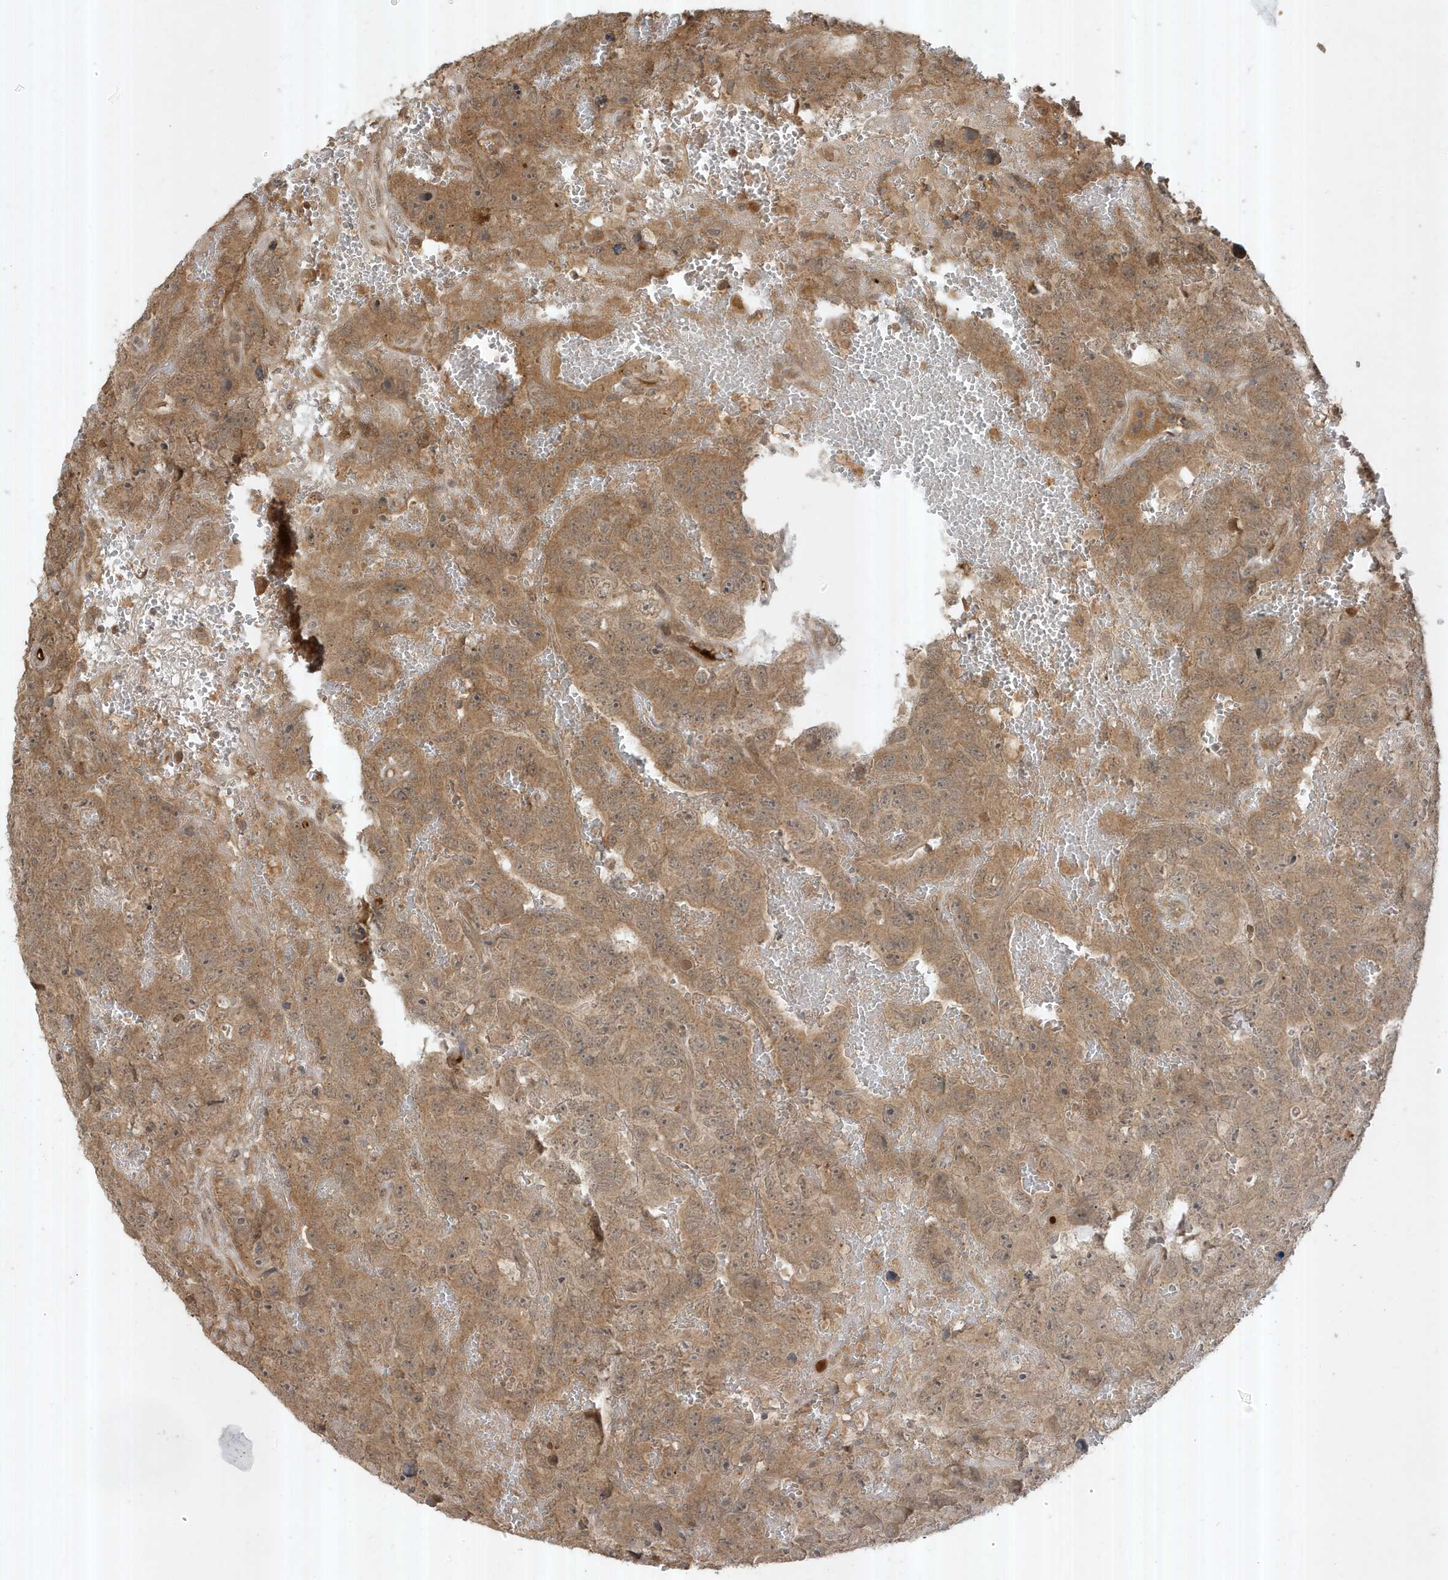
{"staining": {"intensity": "moderate", "quantity": ">75%", "location": "cytoplasmic/membranous"}, "tissue": "testis cancer", "cell_type": "Tumor cells", "image_type": "cancer", "snomed": [{"axis": "morphology", "description": "Carcinoma, Embryonal, NOS"}, {"axis": "topography", "description": "Testis"}], "caption": "An immunohistochemistry (IHC) histopathology image of tumor tissue is shown. Protein staining in brown highlights moderate cytoplasmic/membranous positivity in testis cancer (embryonal carcinoma) within tumor cells. Using DAB (brown) and hematoxylin (blue) stains, captured at high magnification using brightfield microscopy.", "gene": "ABCB9", "patient": {"sex": "male", "age": 45}}